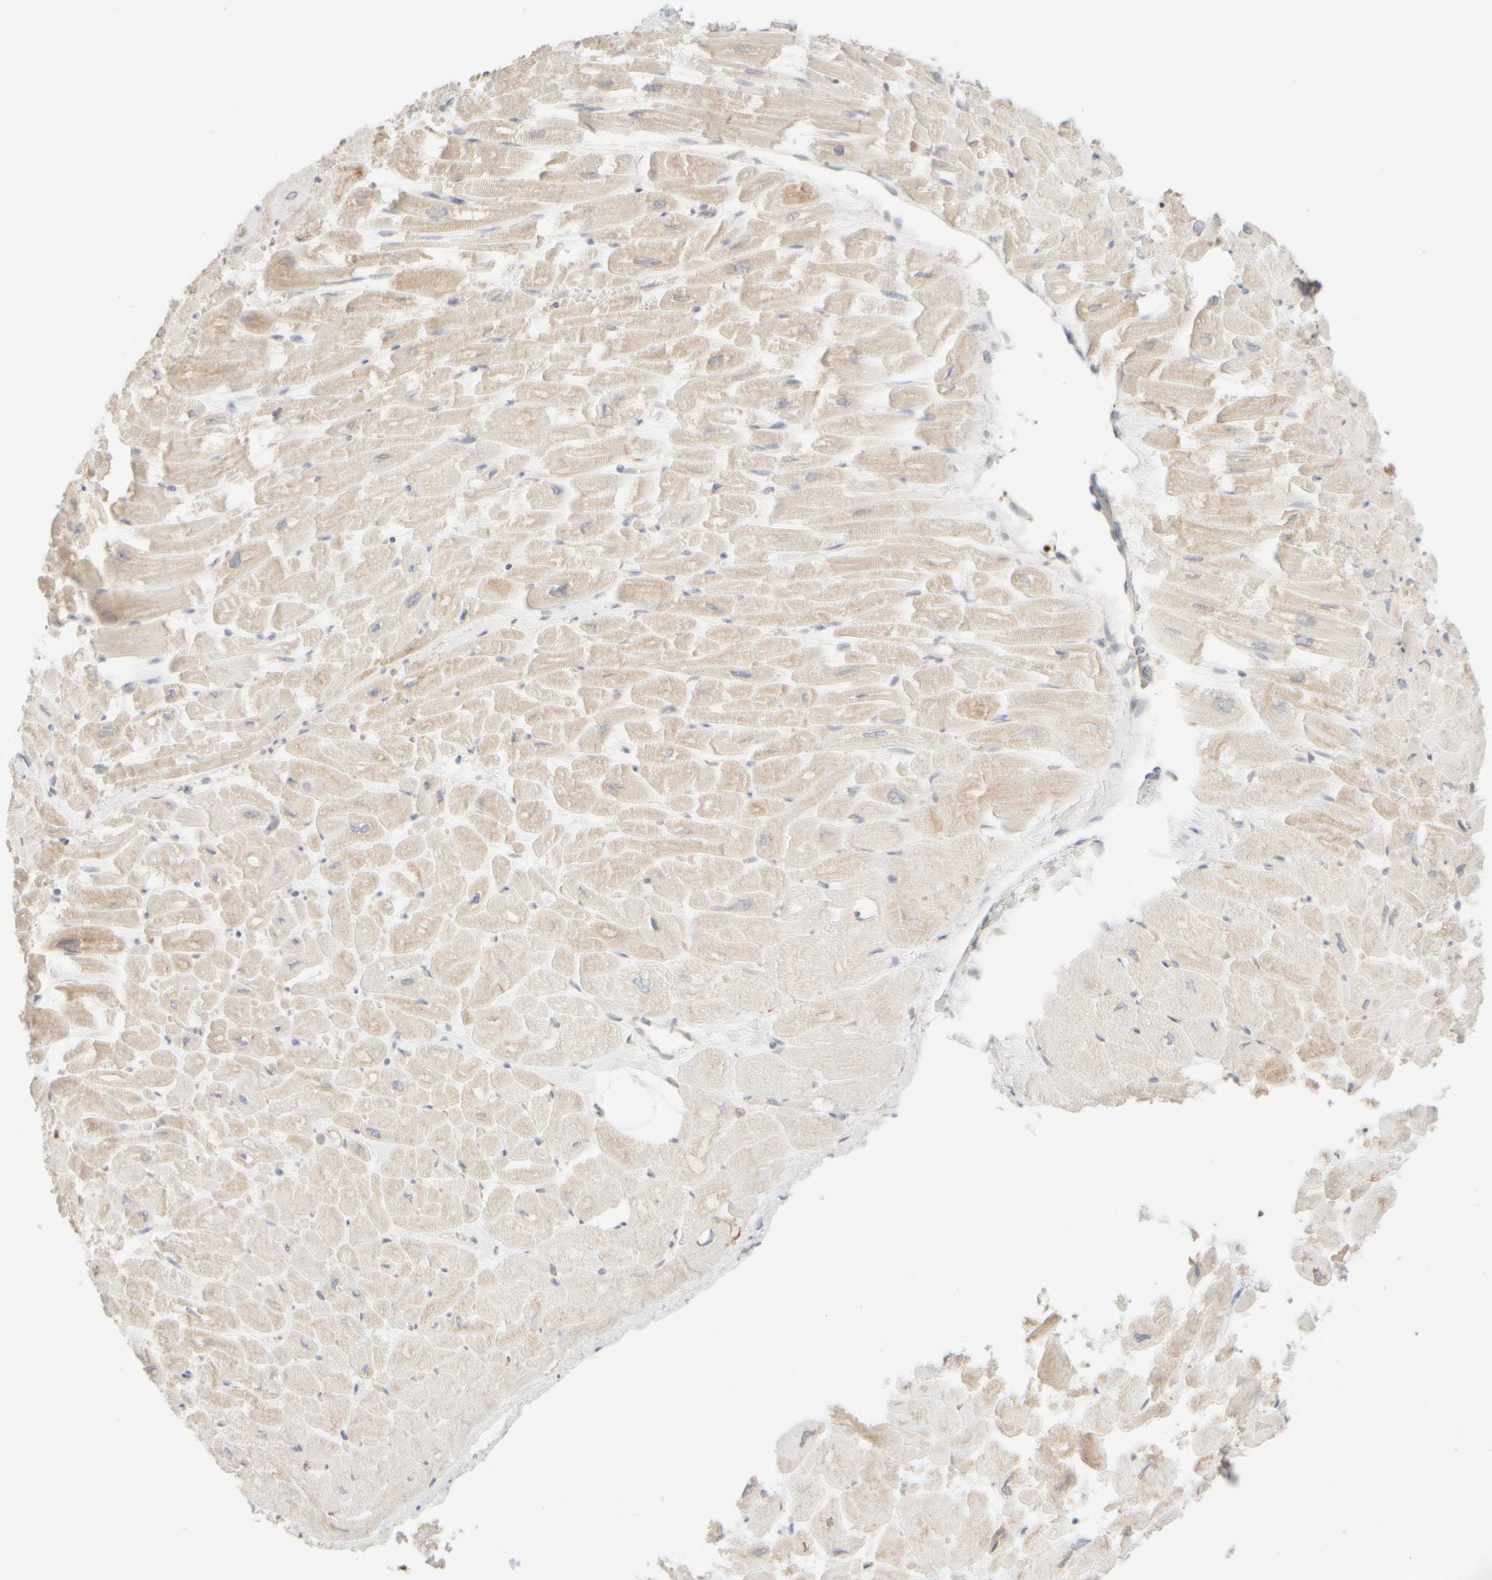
{"staining": {"intensity": "moderate", "quantity": "25%-75%", "location": "cytoplasmic/membranous"}, "tissue": "heart muscle", "cell_type": "Cardiomyocytes", "image_type": "normal", "snomed": [{"axis": "morphology", "description": "Normal tissue, NOS"}, {"axis": "topography", "description": "Heart"}], "caption": "A medium amount of moderate cytoplasmic/membranous positivity is seen in approximately 25%-75% of cardiomyocytes in benign heart muscle.", "gene": "KRT15", "patient": {"sex": "male", "age": 54}}